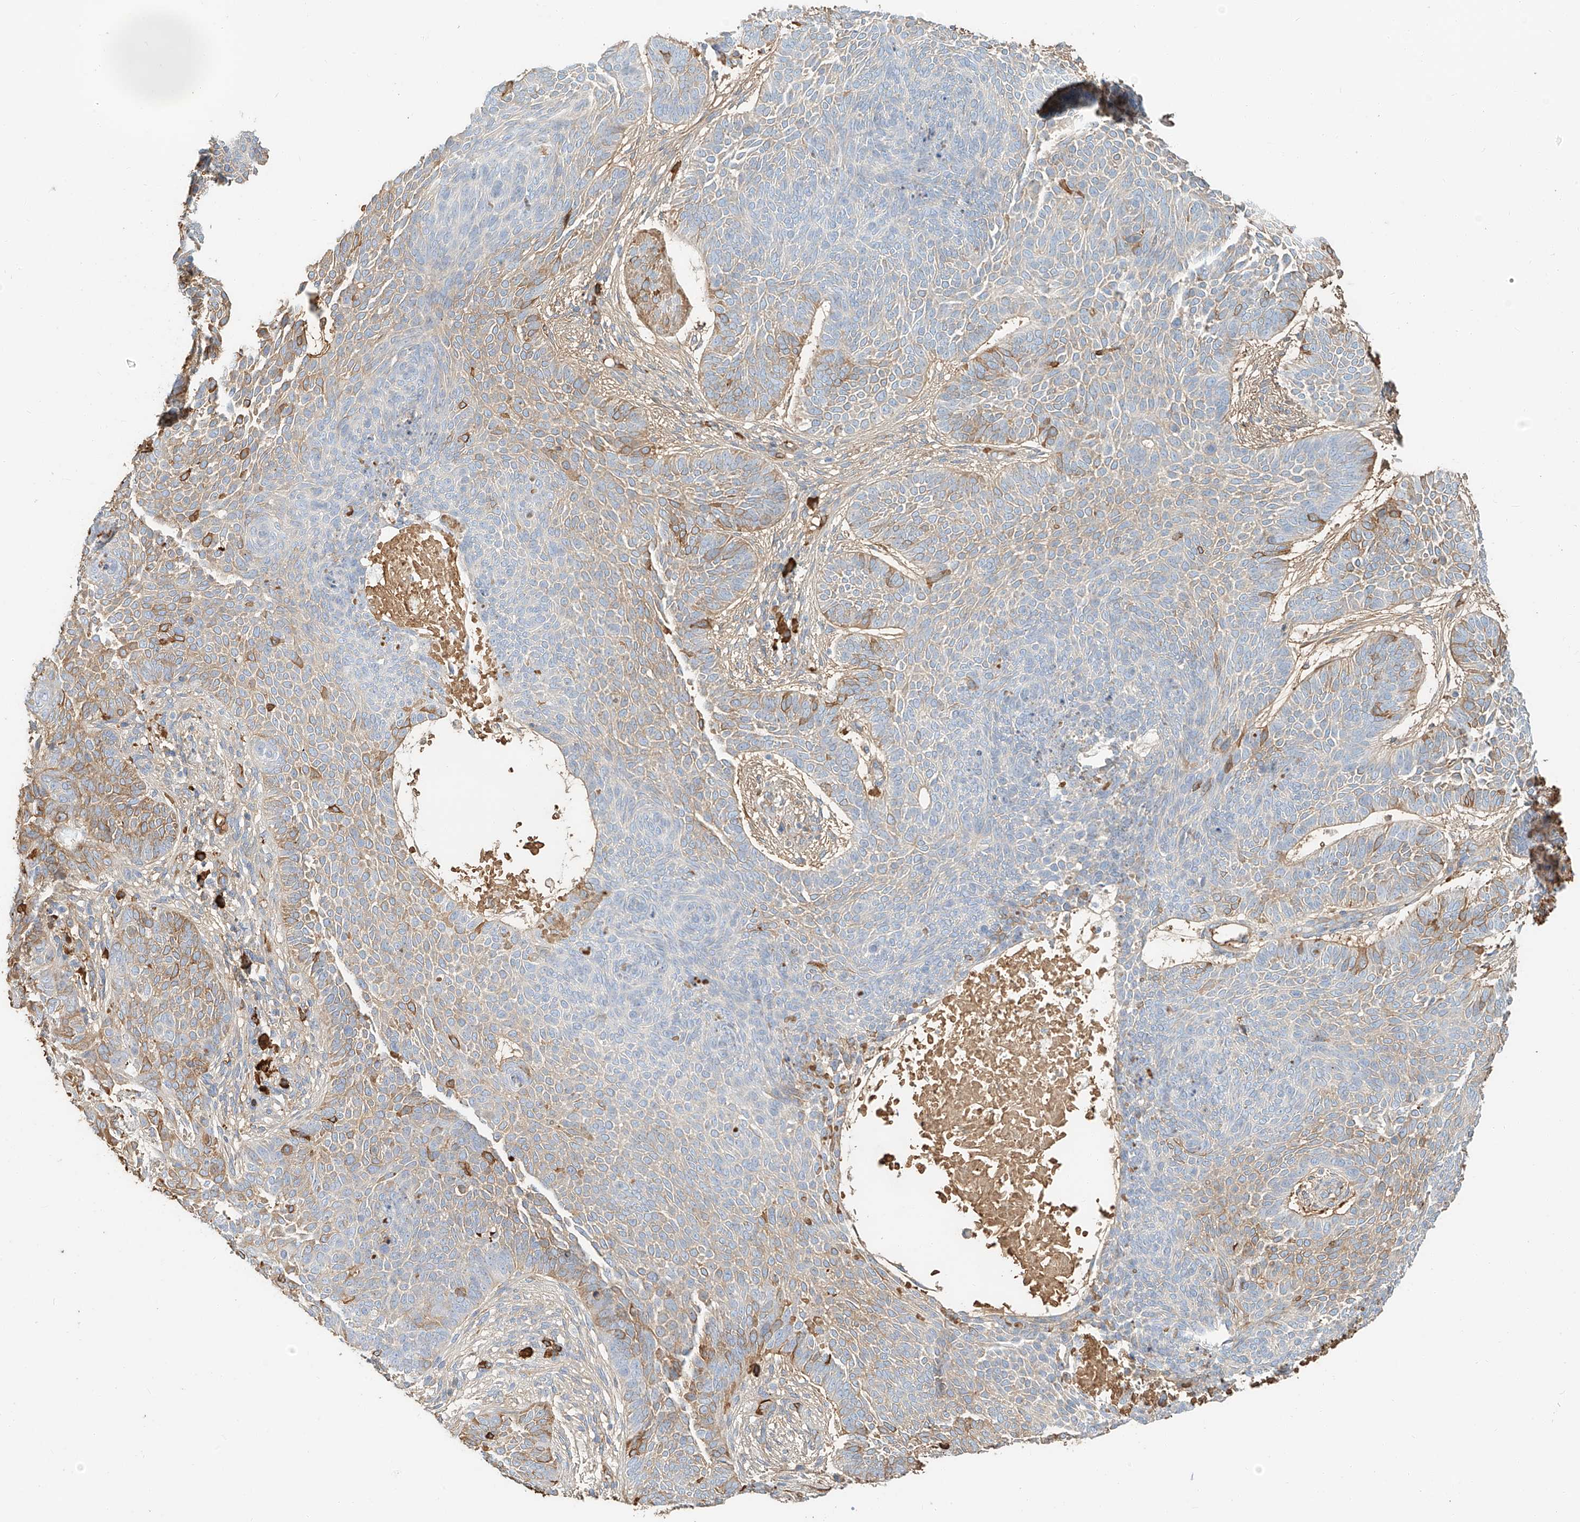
{"staining": {"intensity": "moderate", "quantity": "<25%", "location": "cytoplasmic/membranous"}, "tissue": "skin cancer", "cell_type": "Tumor cells", "image_type": "cancer", "snomed": [{"axis": "morphology", "description": "Basal cell carcinoma"}, {"axis": "topography", "description": "Skin"}], "caption": "Immunohistochemical staining of human basal cell carcinoma (skin) displays low levels of moderate cytoplasmic/membranous expression in approximately <25% of tumor cells. The staining was performed using DAB to visualize the protein expression in brown, while the nuclei were stained in blue with hematoxylin (Magnification: 20x).", "gene": "ZFP30", "patient": {"sex": "male", "age": 85}}